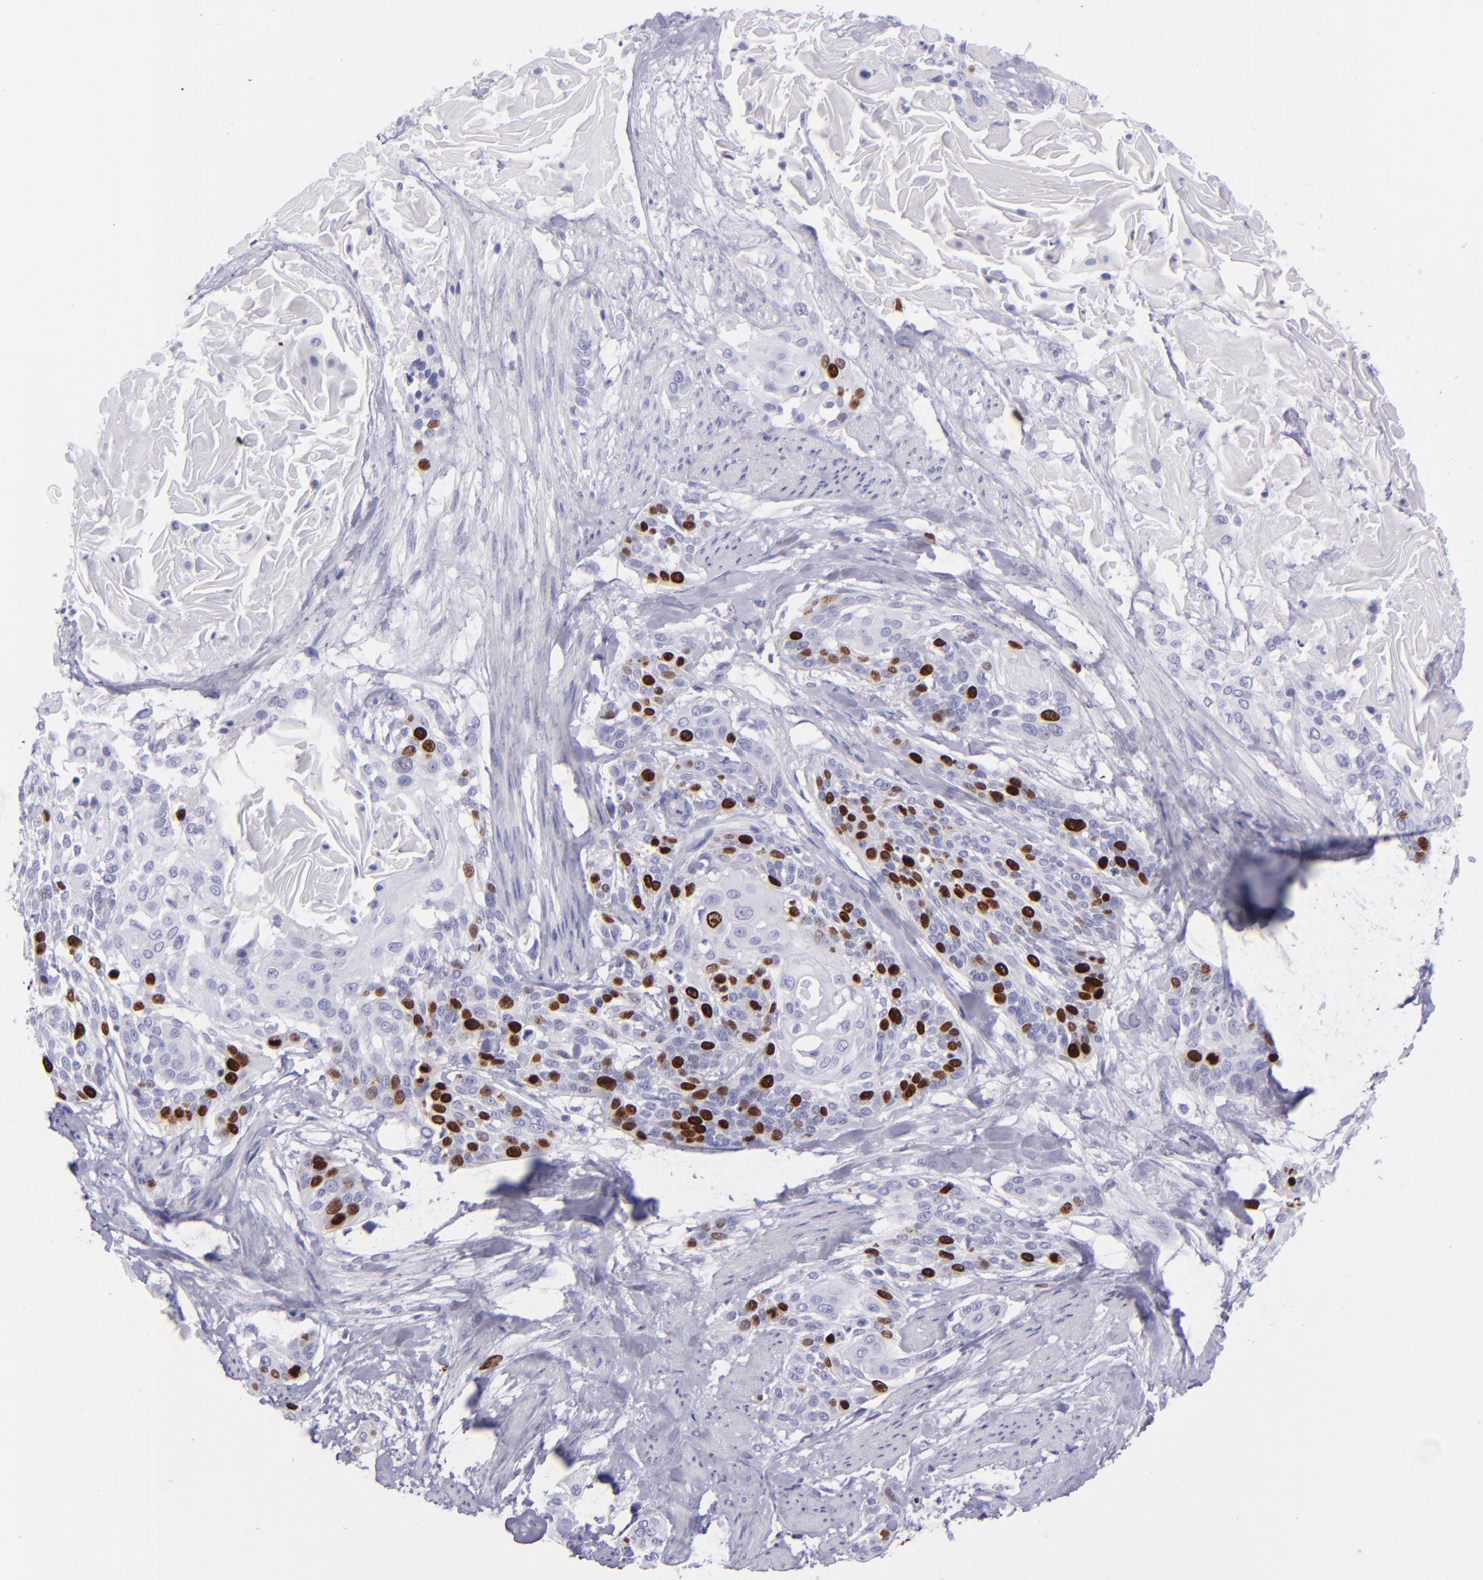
{"staining": {"intensity": "strong", "quantity": "25%-75%", "location": "nuclear"}, "tissue": "cervical cancer", "cell_type": "Tumor cells", "image_type": "cancer", "snomed": [{"axis": "morphology", "description": "Squamous cell carcinoma, NOS"}, {"axis": "topography", "description": "Cervix"}], "caption": "IHC of cervical cancer exhibits high levels of strong nuclear positivity in about 25%-75% of tumor cells.", "gene": "TOP2A", "patient": {"sex": "female", "age": 57}}